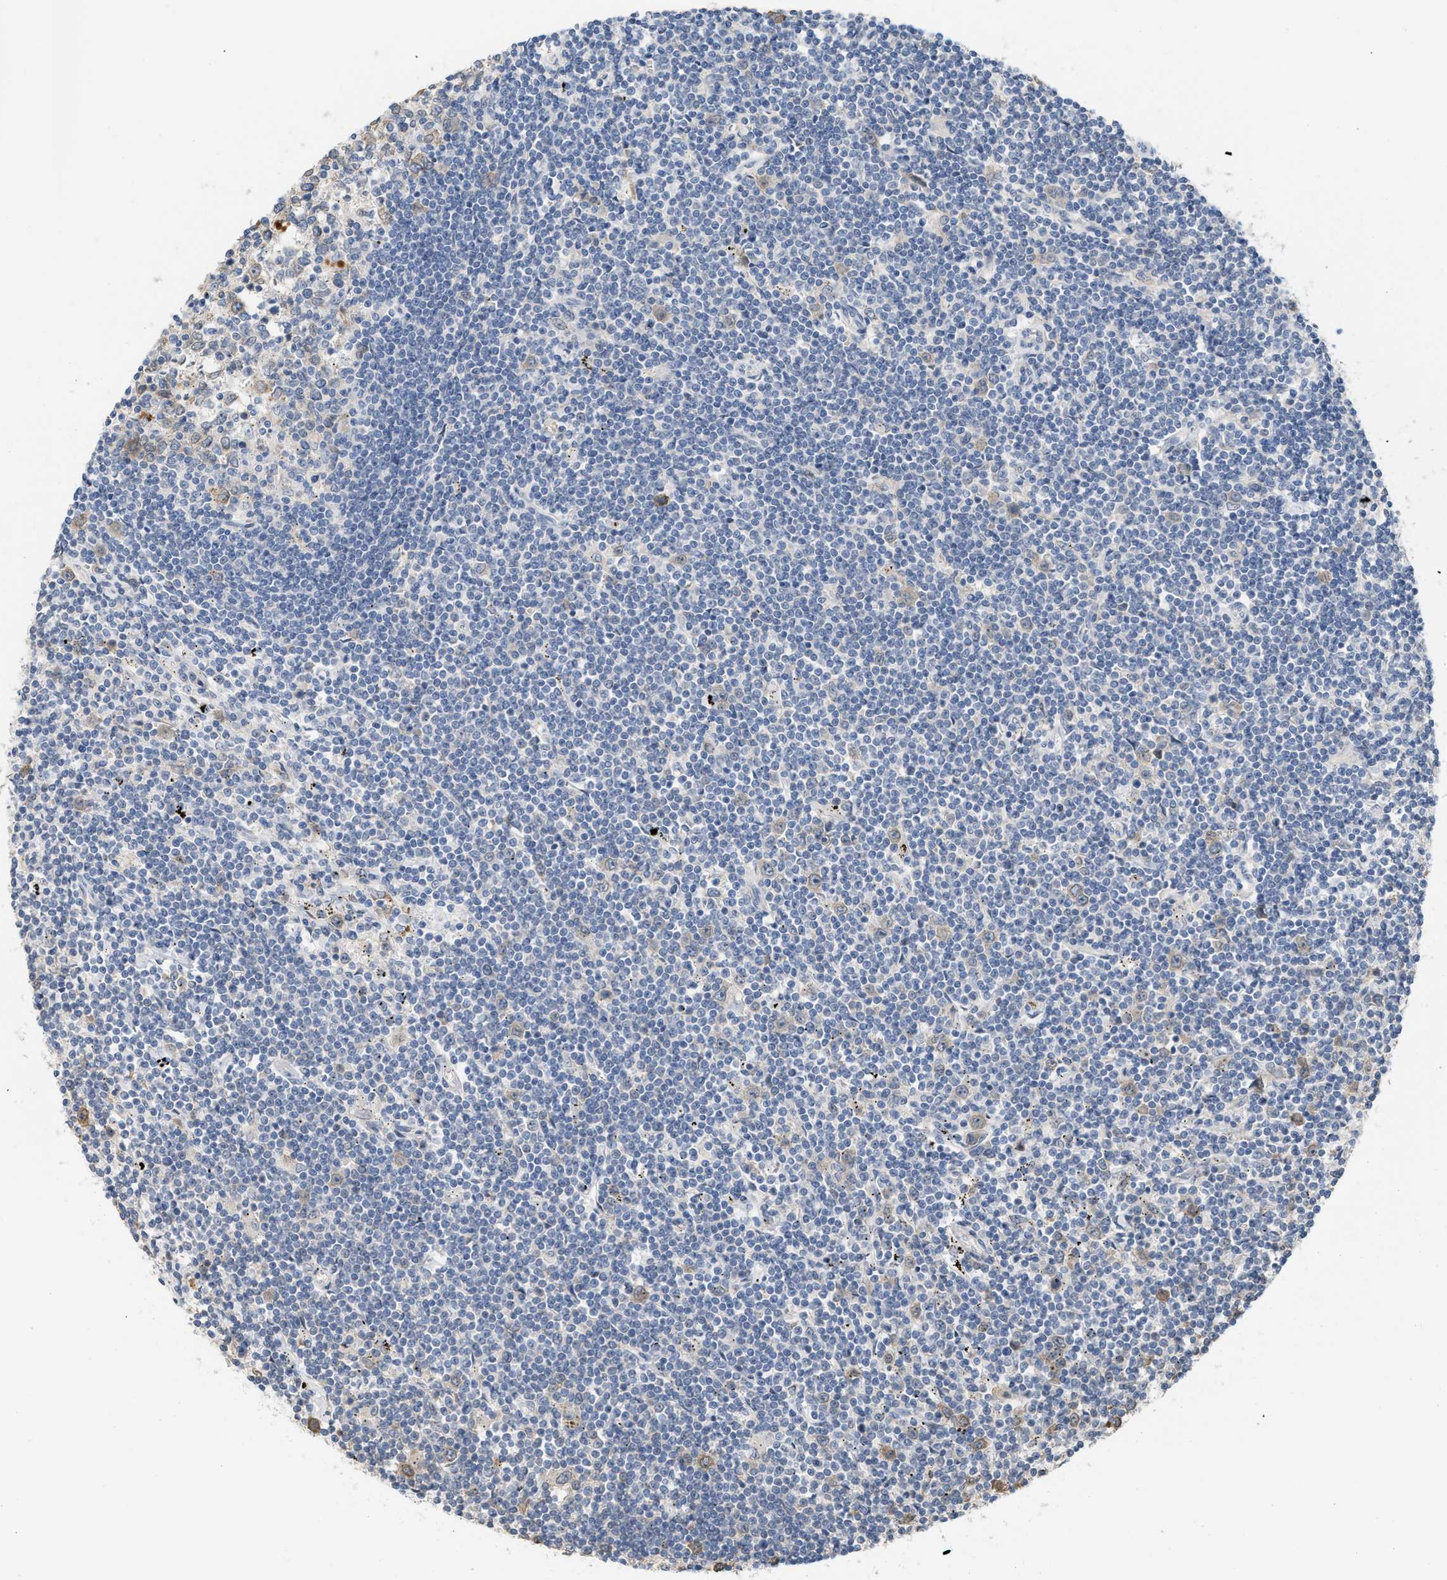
{"staining": {"intensity": "negative", "quantity": "none", "location": "none"}, "tissue": "lymphoma", "cell_type": "Tumor cells", "image_type": "cancer", "snomed": [{"axis": "morphology", "description": "Malignant lymphoma, non-Hodgkin's type, Low grade"}, {"axis": "topography", "description": "Spleen"}], "caption": "Human lymphoma stained for a protein using immunohistochemistry demonstrates no positivity in tumor cells.", "gene": "CSNK1A1", "patient": {"sex": "male", "age": 76}}